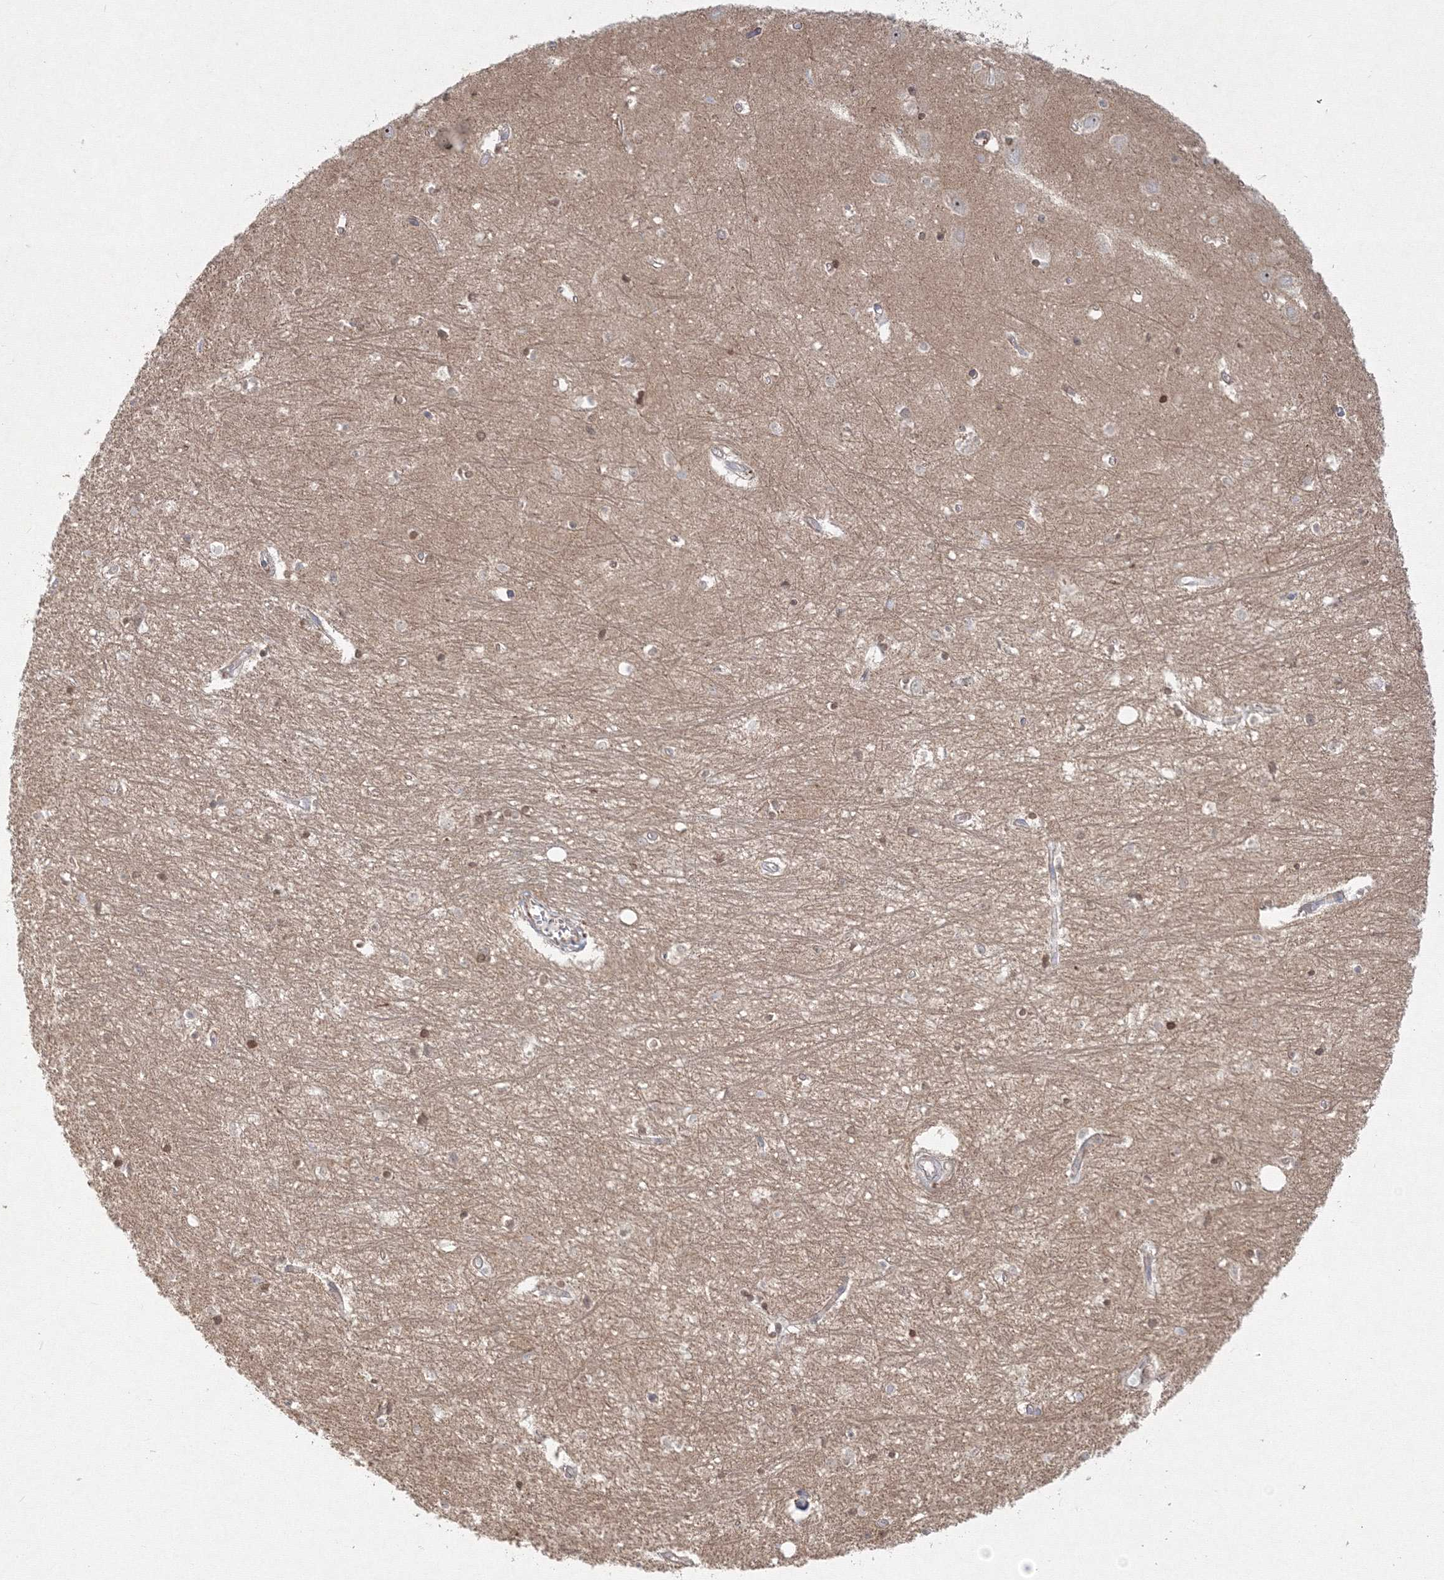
{"staining": {"intensity": "moderate", "quantity": "<25%", "location": "nuclear"}, "tissue": "hippocampus", "cell_type": "Glial cells", "image_type": "normal", "snomed": [{"axis": "morphology", "description": "Normal tissue, NOS"}, {"axis": "topography", "description": "Hippocampus"}], "caption": "Protein staining of unremarkable hippocampus exhibits moderate nuclear positivity in about <25% of glial cells.", "gene": "WDR49", "patient": {"sex": "female", "age": 64}}